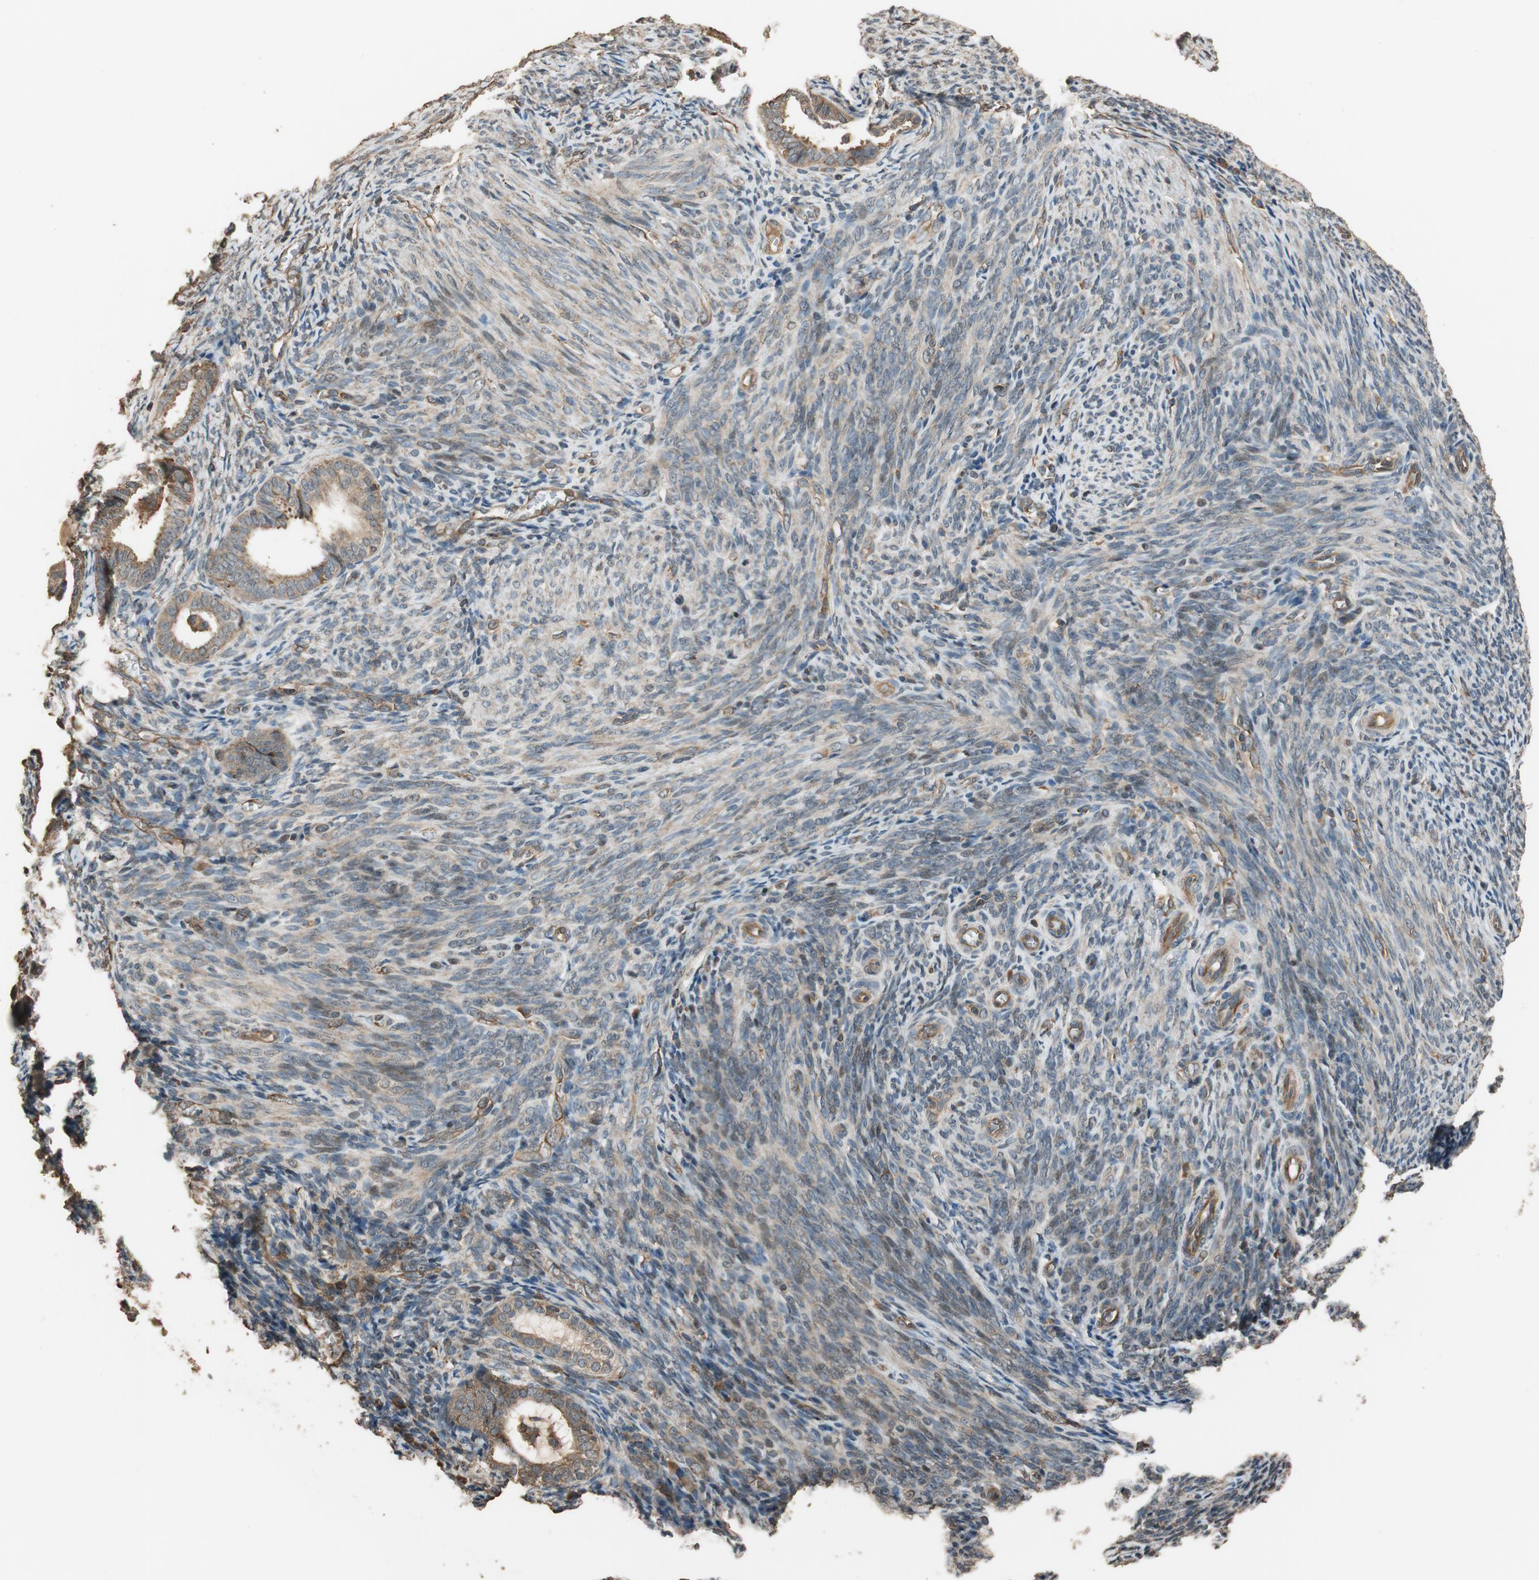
{"staining": {"intensity": "moderate", "quantity": ">75%", "location": "cytoplasmic/membranous"}, "tissue": "endometrial cancer", "cell_type": "Tumor cells", "image_type": "cancer", "snomed": [{"axis": "morphology", "description": "Adenocarcinoma, NOS"}, {"axis": "topography", "description": "Uterus"}], "caption": "This is an image of IHC staining of endometrial adenocarcinoma, which shows moderate staining in the cytoplasmic/membranous of tumor cells.", "gene": "MST1R", "patient": {"sex": "female", "age": 83}}